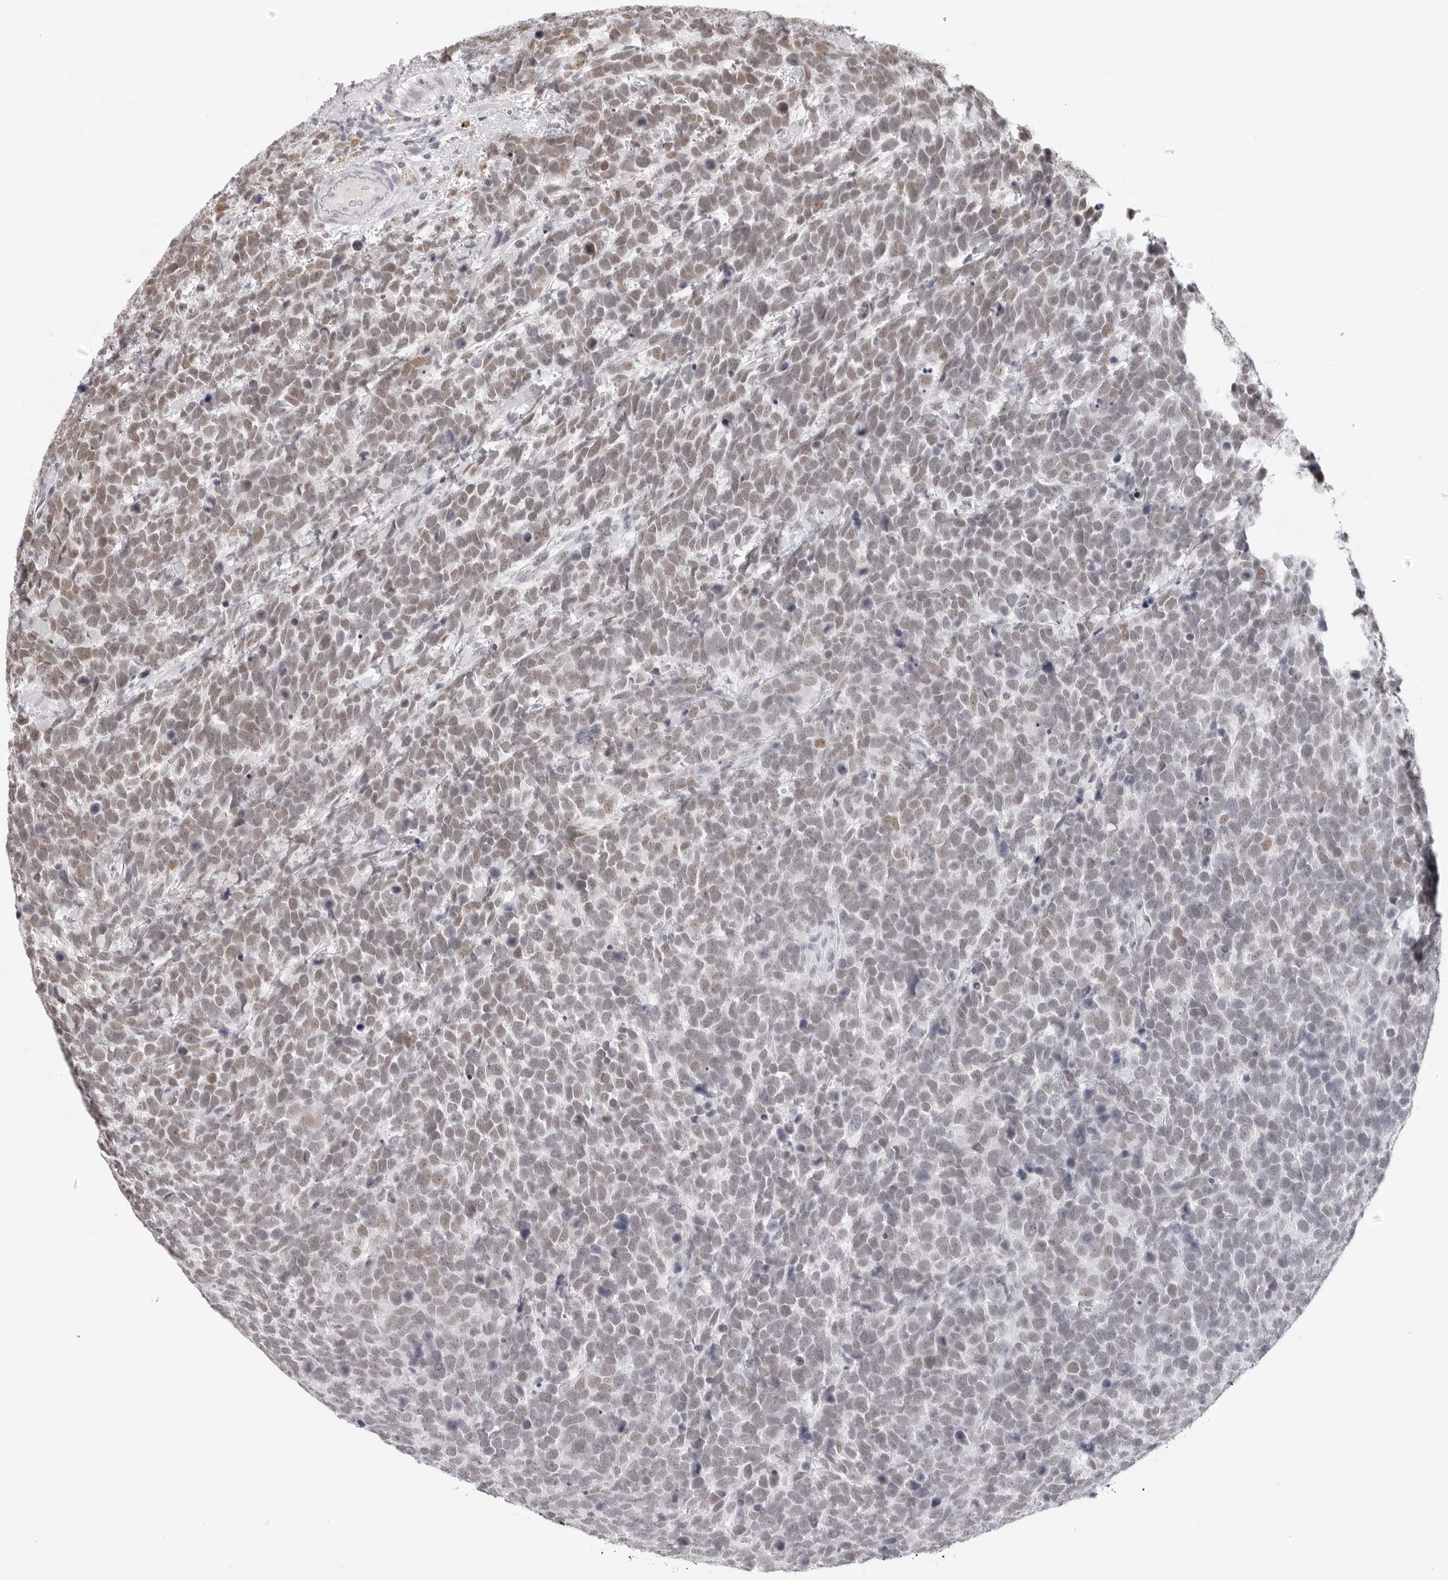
{"staining": {"intensity": "weak", "quantity": "25%-75%", "location": "nuclear"}, "tissue": "urothelial cancer", "cell_type": "Tumor cells", "image_type": "cancer", "snomed": [{"axis": "morphology", "description": "Urothelial carcinoma, High grade"}, {"axis": "topography", "description": "Urinary bladder"}], "caption": "Urothelial cancer stained for a protein (brown) reveals weak nuclear positive staining in about 25%-75% of tumor cells.", "gene": "MSH6", "patient": {"sex": "female", "age": 82}}